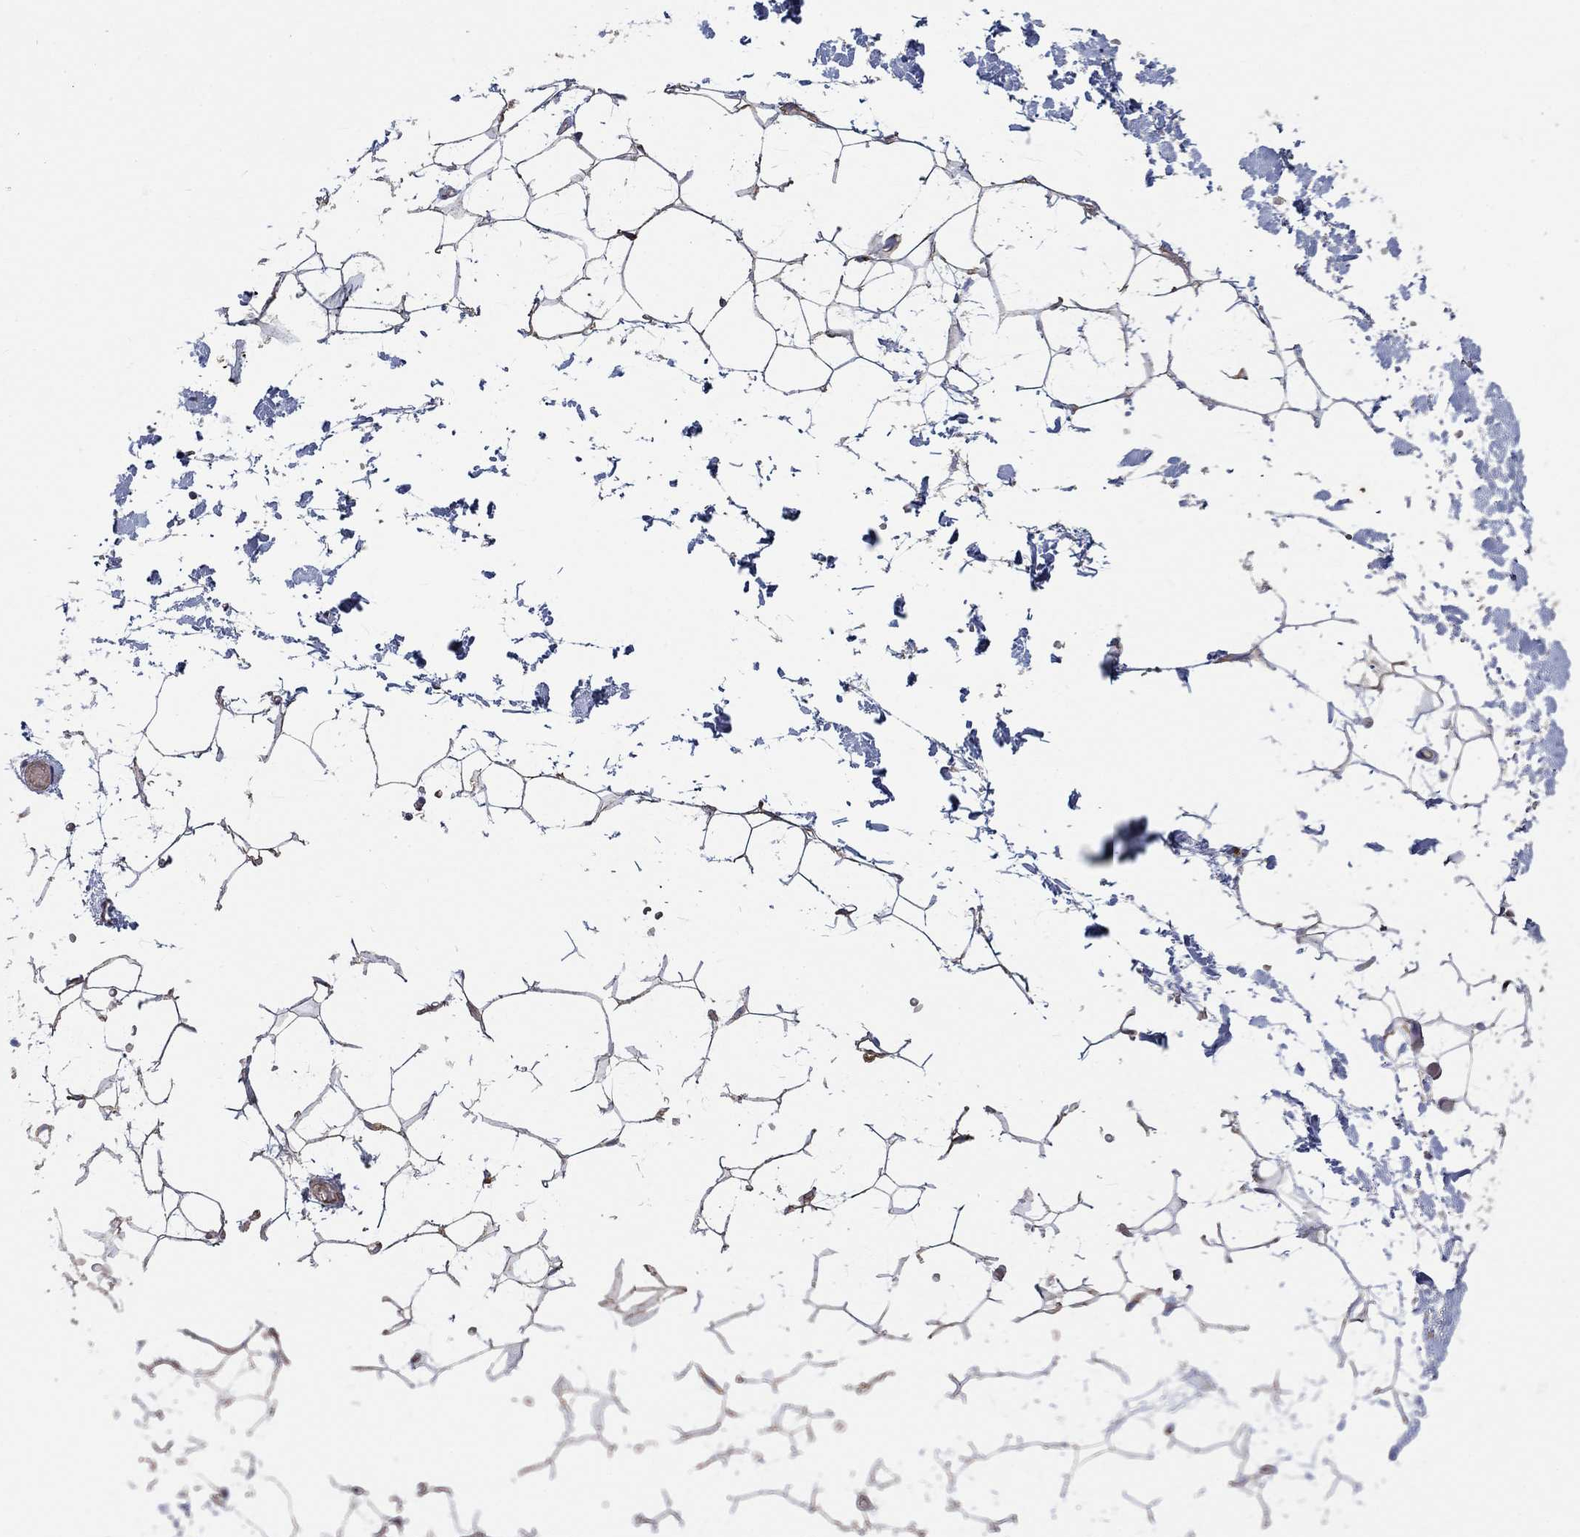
{"staining": {"intensity": "negative", "quantity": "none", "location": "none"}, "tissue": "adipose tissue", "cell_type": "Adipocytes", "image_type": "normal", "snomed": [{"axis": "morphology", "description": "Normal tissue, NOS"}, {"axis": "topography", "description": "Skin"}, {"axis": "topography", "description": "Peripheral nerve tissue"}], "caption": "Protein analysis of benign adipose tissue shows no significant expression in adipocytes.", "gene": "RPLP0", "patient": {"sex": "female", "age": 56}}